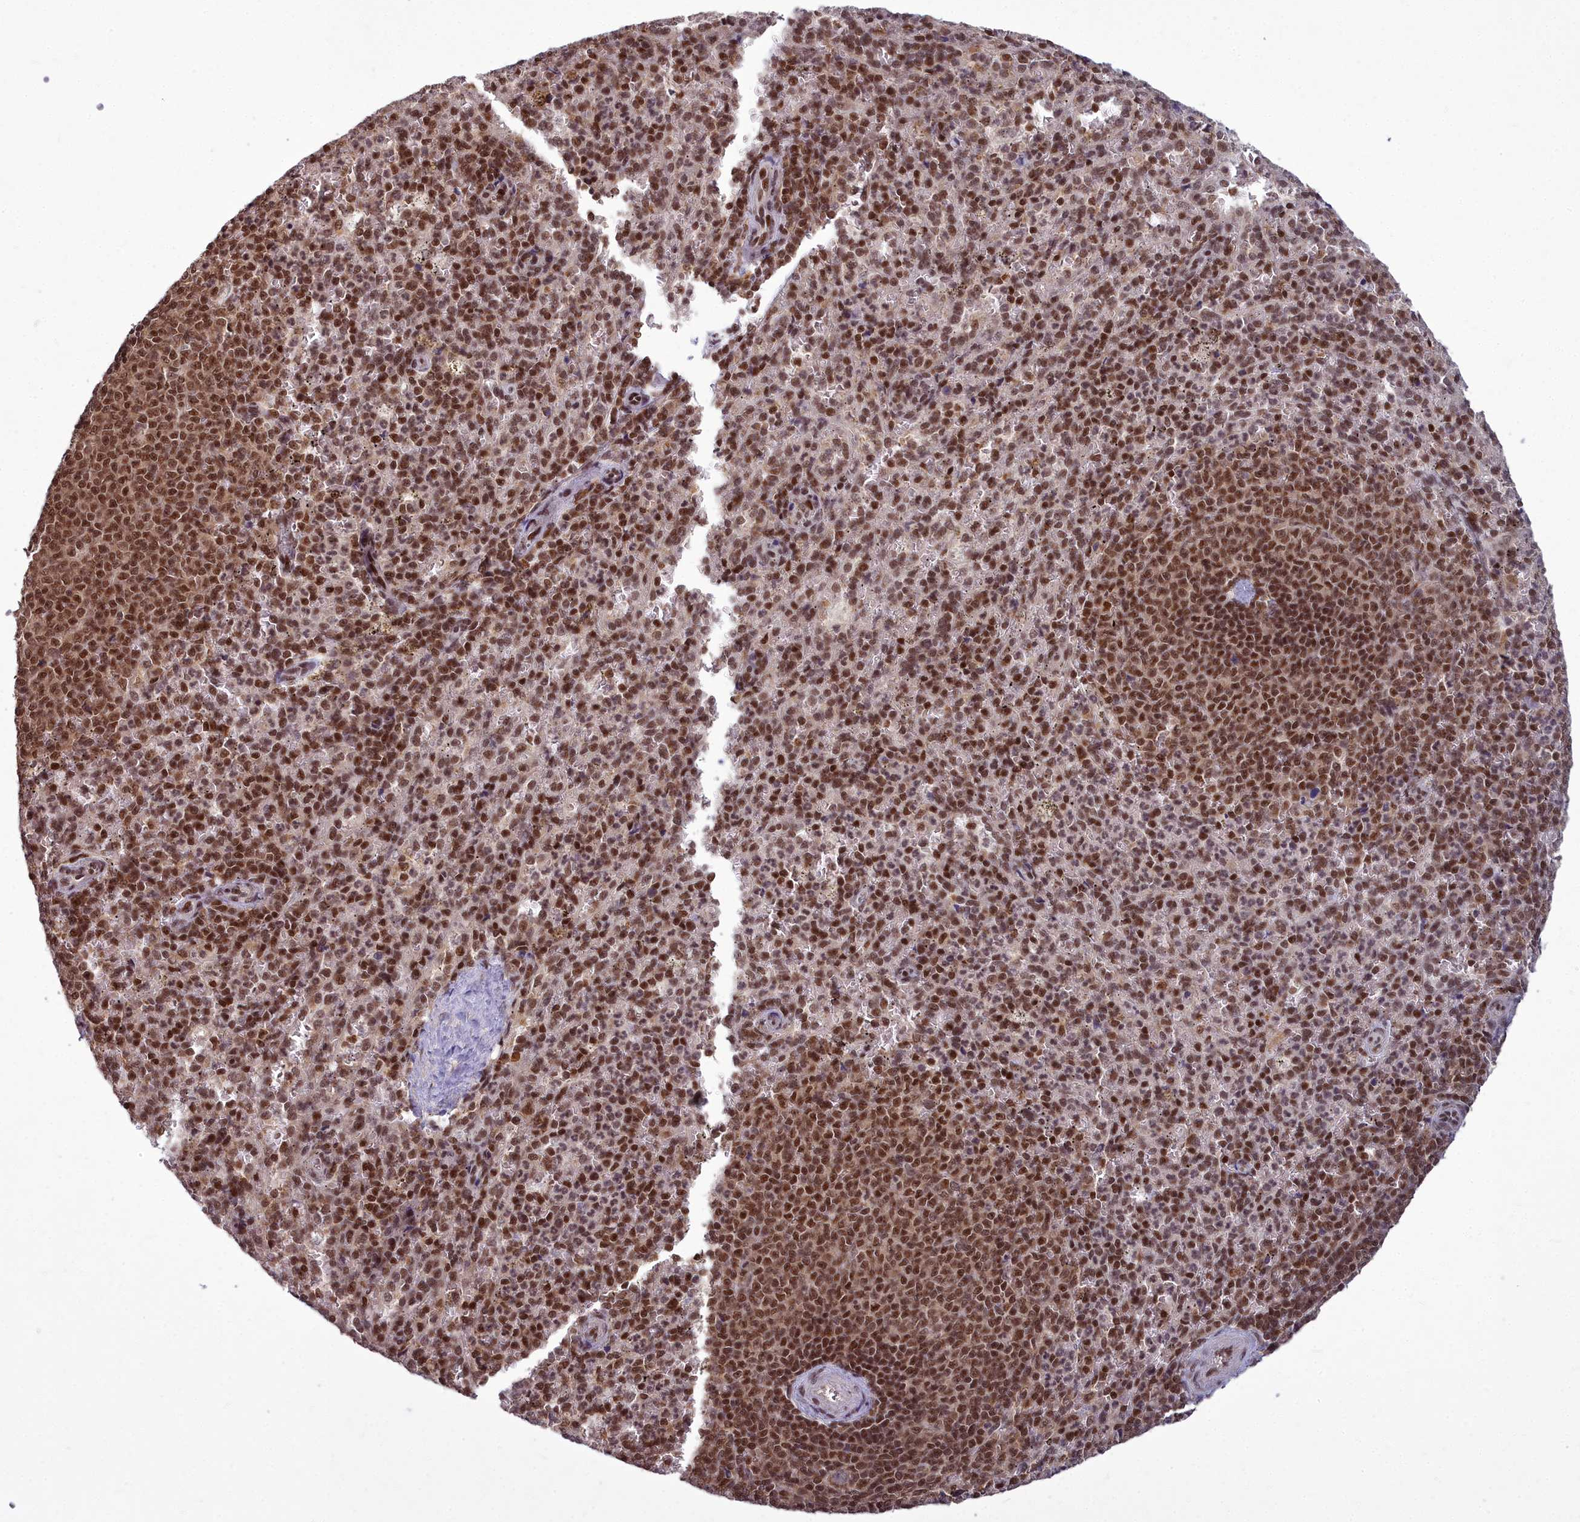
{"staining": {"intensity": "moderate", "quantity": "25%-75%", "location": "nuclear"}, "tissue": "spleen", "cell_type": "Cells in red pulp", "image_type": "normal", "snomed": [{"axis": "morphology", "description": "Normal tissue, NOS"}, {"axis": "topography", "description": "Spleen"}], "caption": "An image of human spleen stained for a protein exhibits moderate nuclear brown staining in cells in red pulp.", "gene": "GMEB1", "patient": {"sex": "female", "age": 21}}